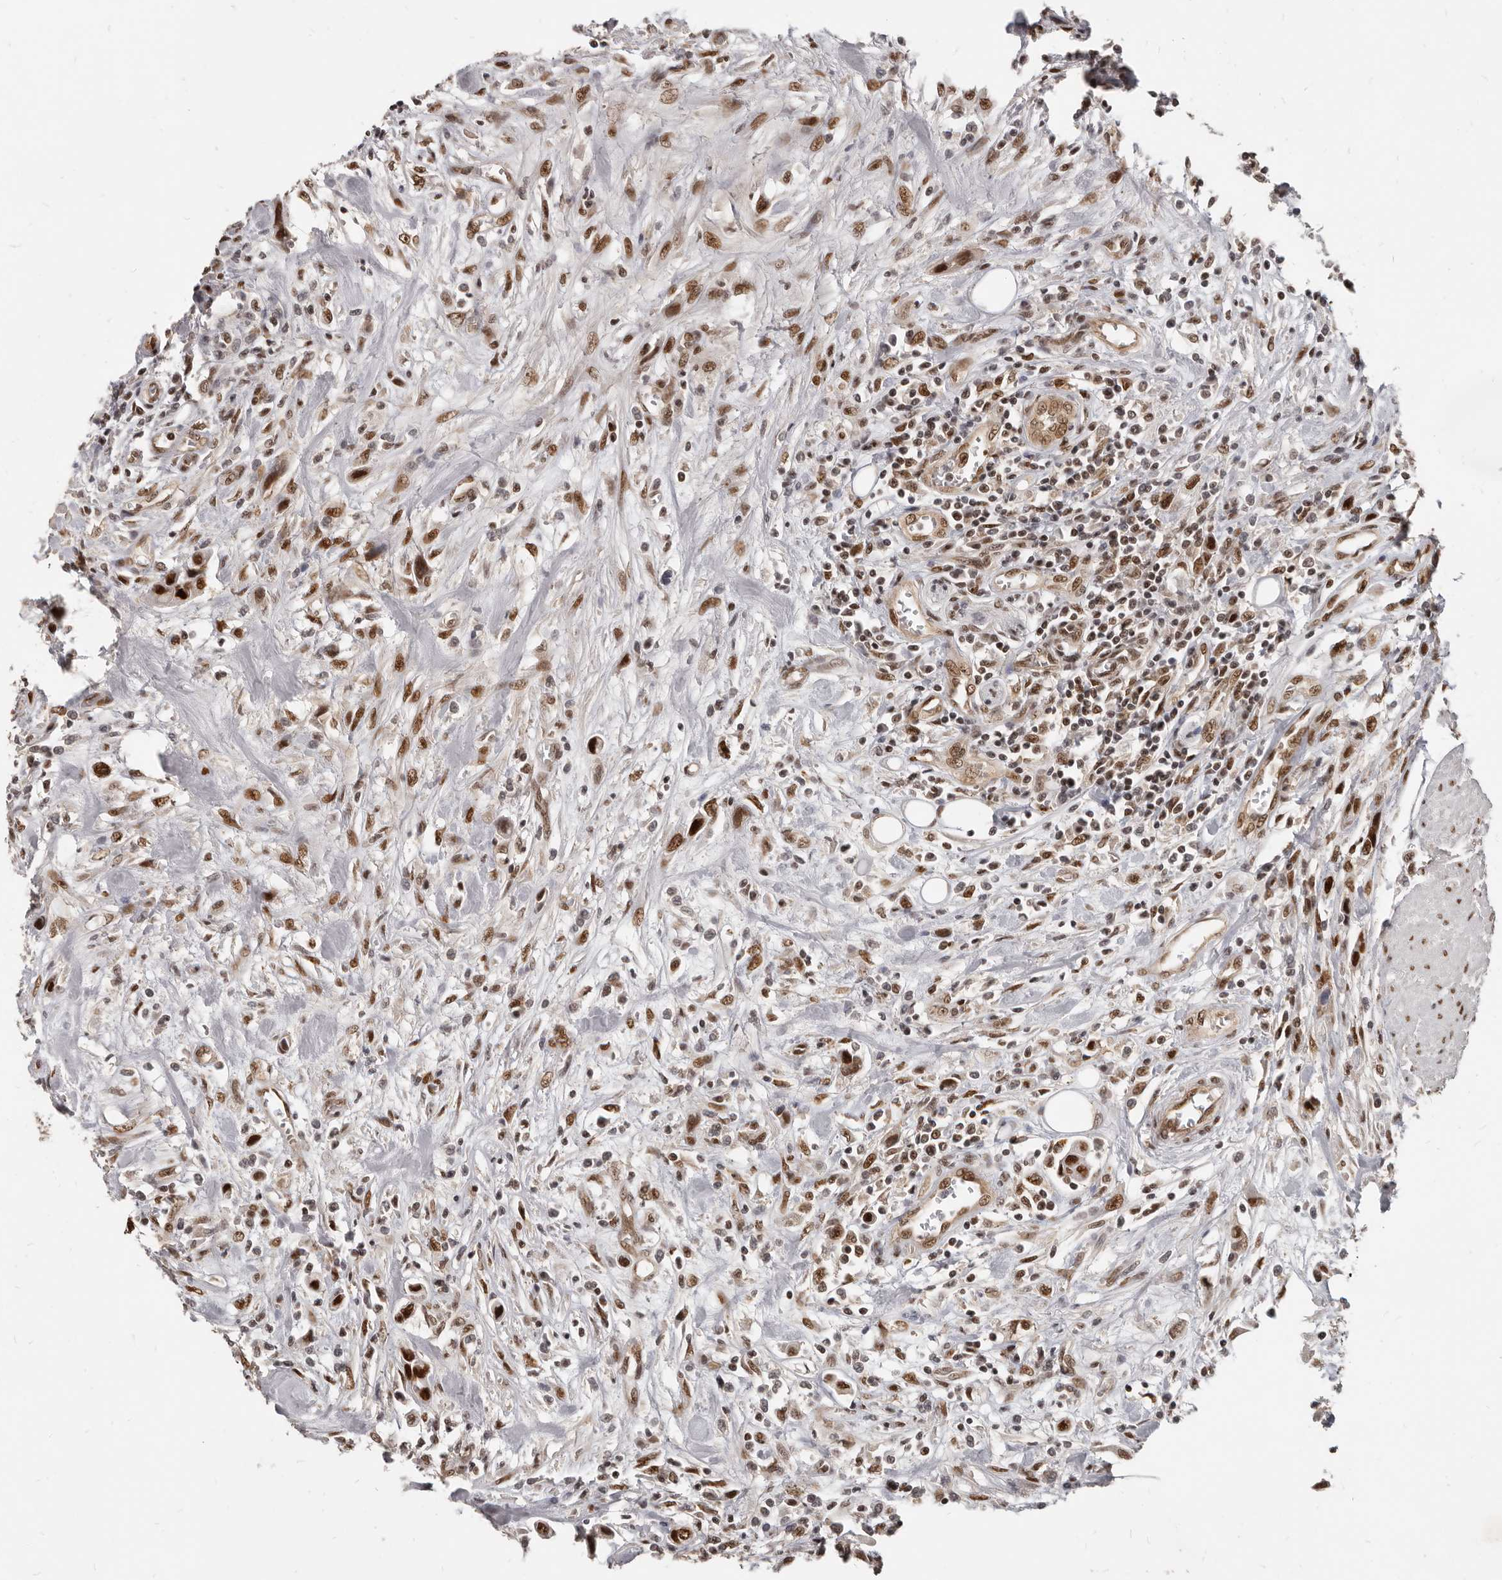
{"staining": {"intensity": "strong", "quantity": ">75%", "location": "nuclear"}, "tissue": "urothelial cancer", "cell_type": "Tumor cells", "image_type": "cancer", "snomed": [{"axis": "morphology", "description": "Urothelial carcinoma, High grade"}, {"axis": "topography", "description": "Urinary bladder"}], "caption": "Immunohistochemical staining of urothelial cancer reveals strong nuclear protein staining in about >75% of tumor cells. Ihc stains the protein in brown and the nuclei are stained blue.", "gene": "ATF5", "patient": {"sex": "male", "age": 50}}